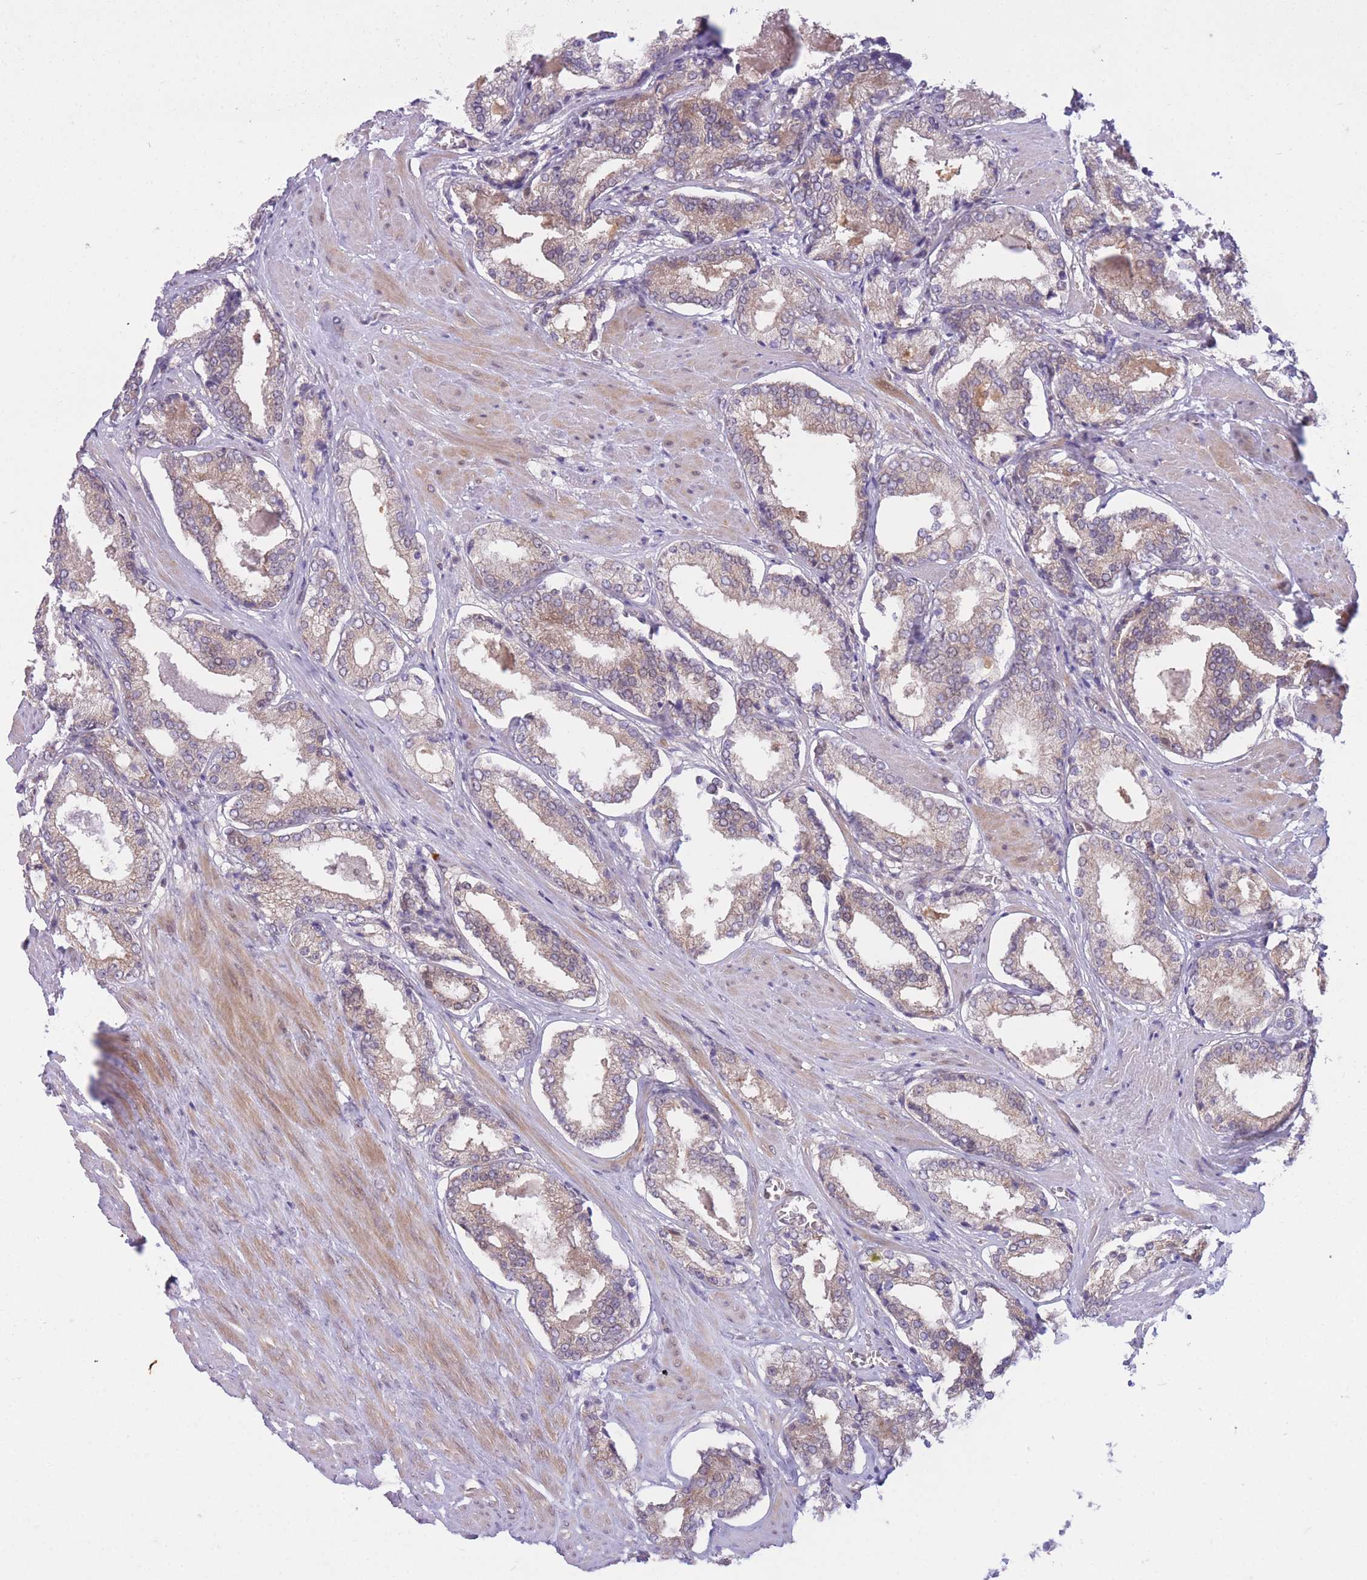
{"staining": {"intensity": "moderate", "quantity": "25%-75%", "location": "cytoplasmic/membranous"}, "tissue": "prostate cancer", "cell_type": "Tumor cells", "image_type": "cancer", "snomed": [{"axis": "morphology", "description": "Adenocarcinoma, Low grade"}, {"axis": "topography", "description": "Prostate"}], "caption": "Adenocarcinoma (low-grade) (prostate) stained with a brown dye reveals moderate cytoplasmic/membranous positive staining in about 25%-75% of tumor cells.", "gene": "CDC25B", "patient": {"sex": "male", "age": 54}}